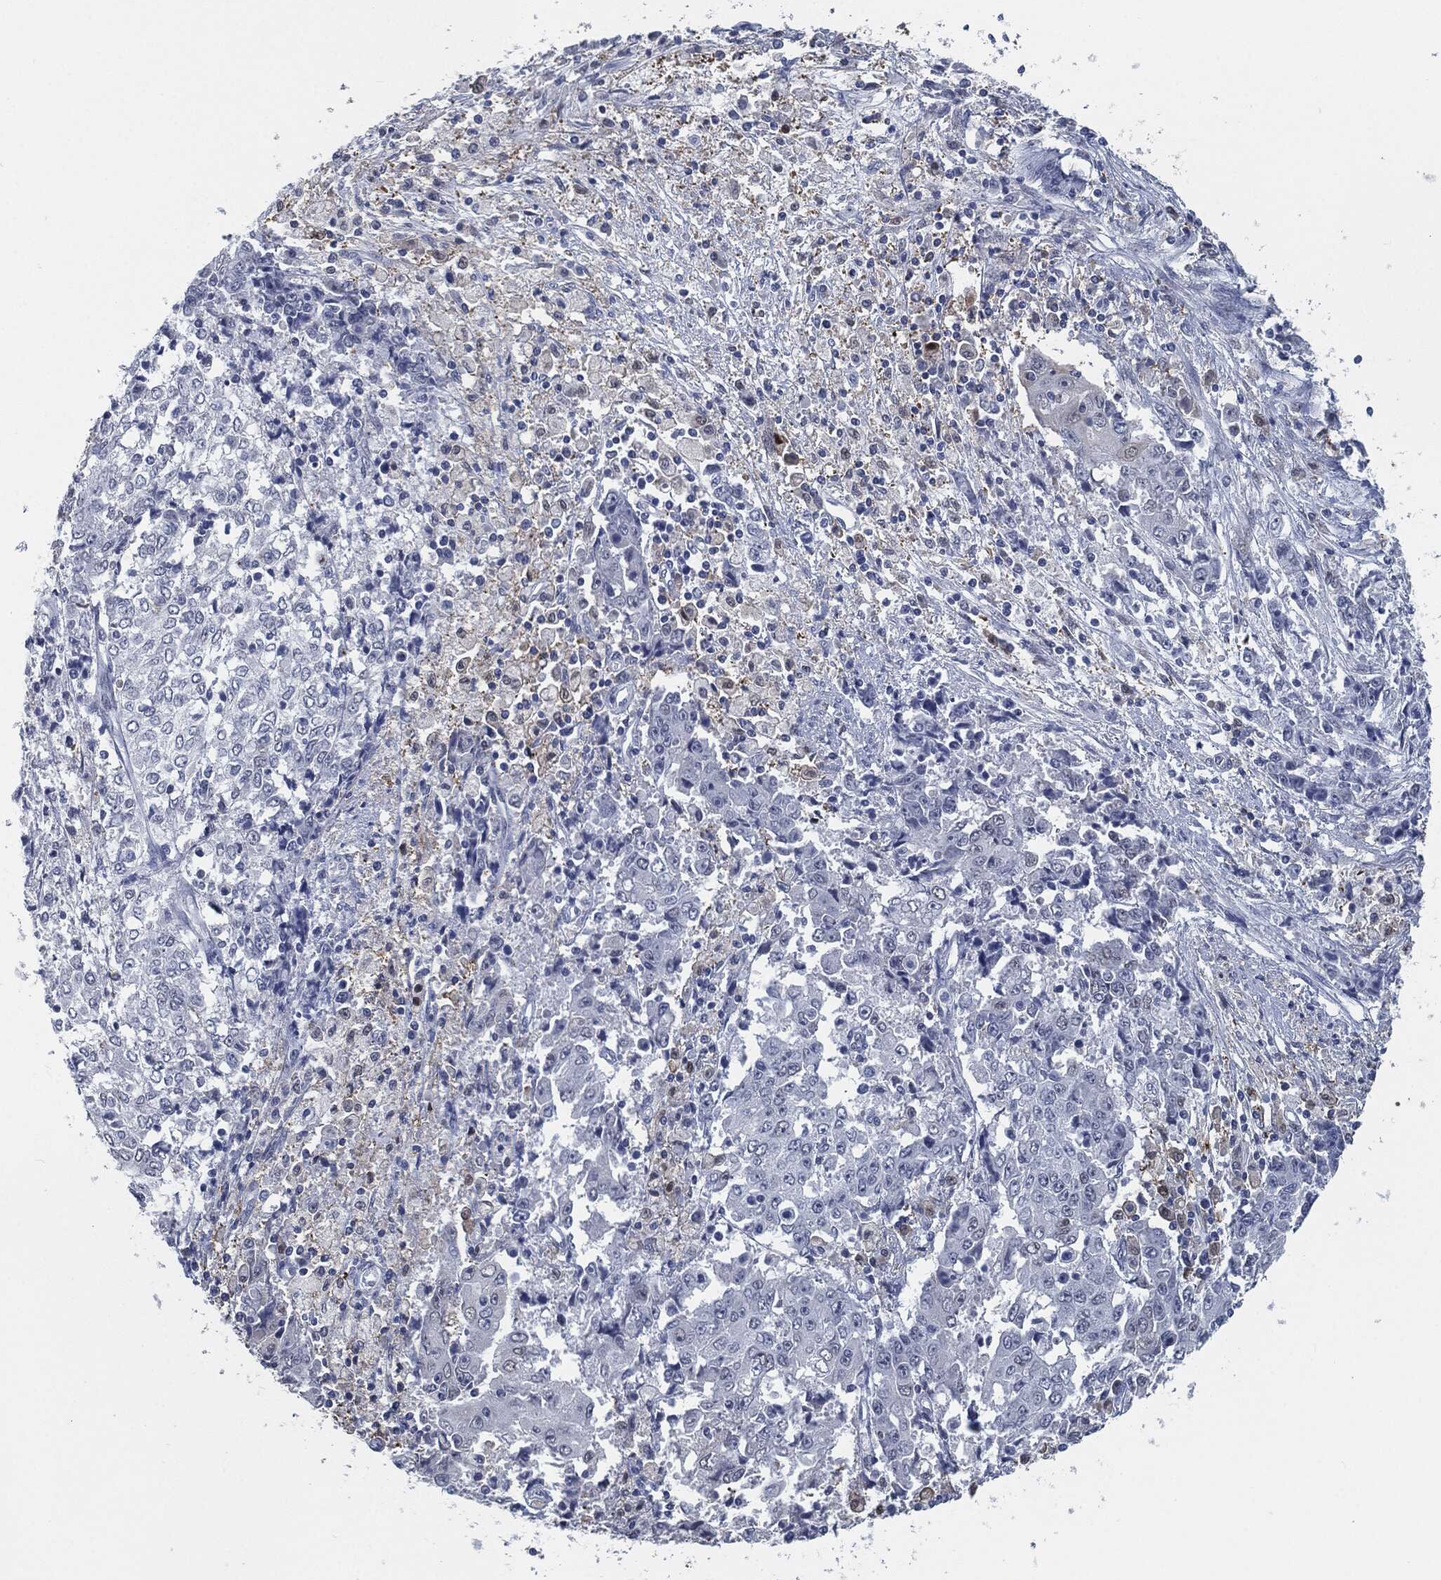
{"staining": {"intensity": "negative", "quantity": "none", "location": "none"}, "tissue": "ovarian cancer", "cell_type": "Tumor cells", "image_type": "cancer", "snomed": [{"axis": "morphology", "description": "Carcinoma, endometroid"}, {"axis": "topography", "description": "Ovary"}], "caption": "IHC micrograph of human ovarian cancer stained for a protein (brown), which reveals no expression in tumor cells.", "gene": "PROM1", "patient": {"sex": "female", "age": 42}}